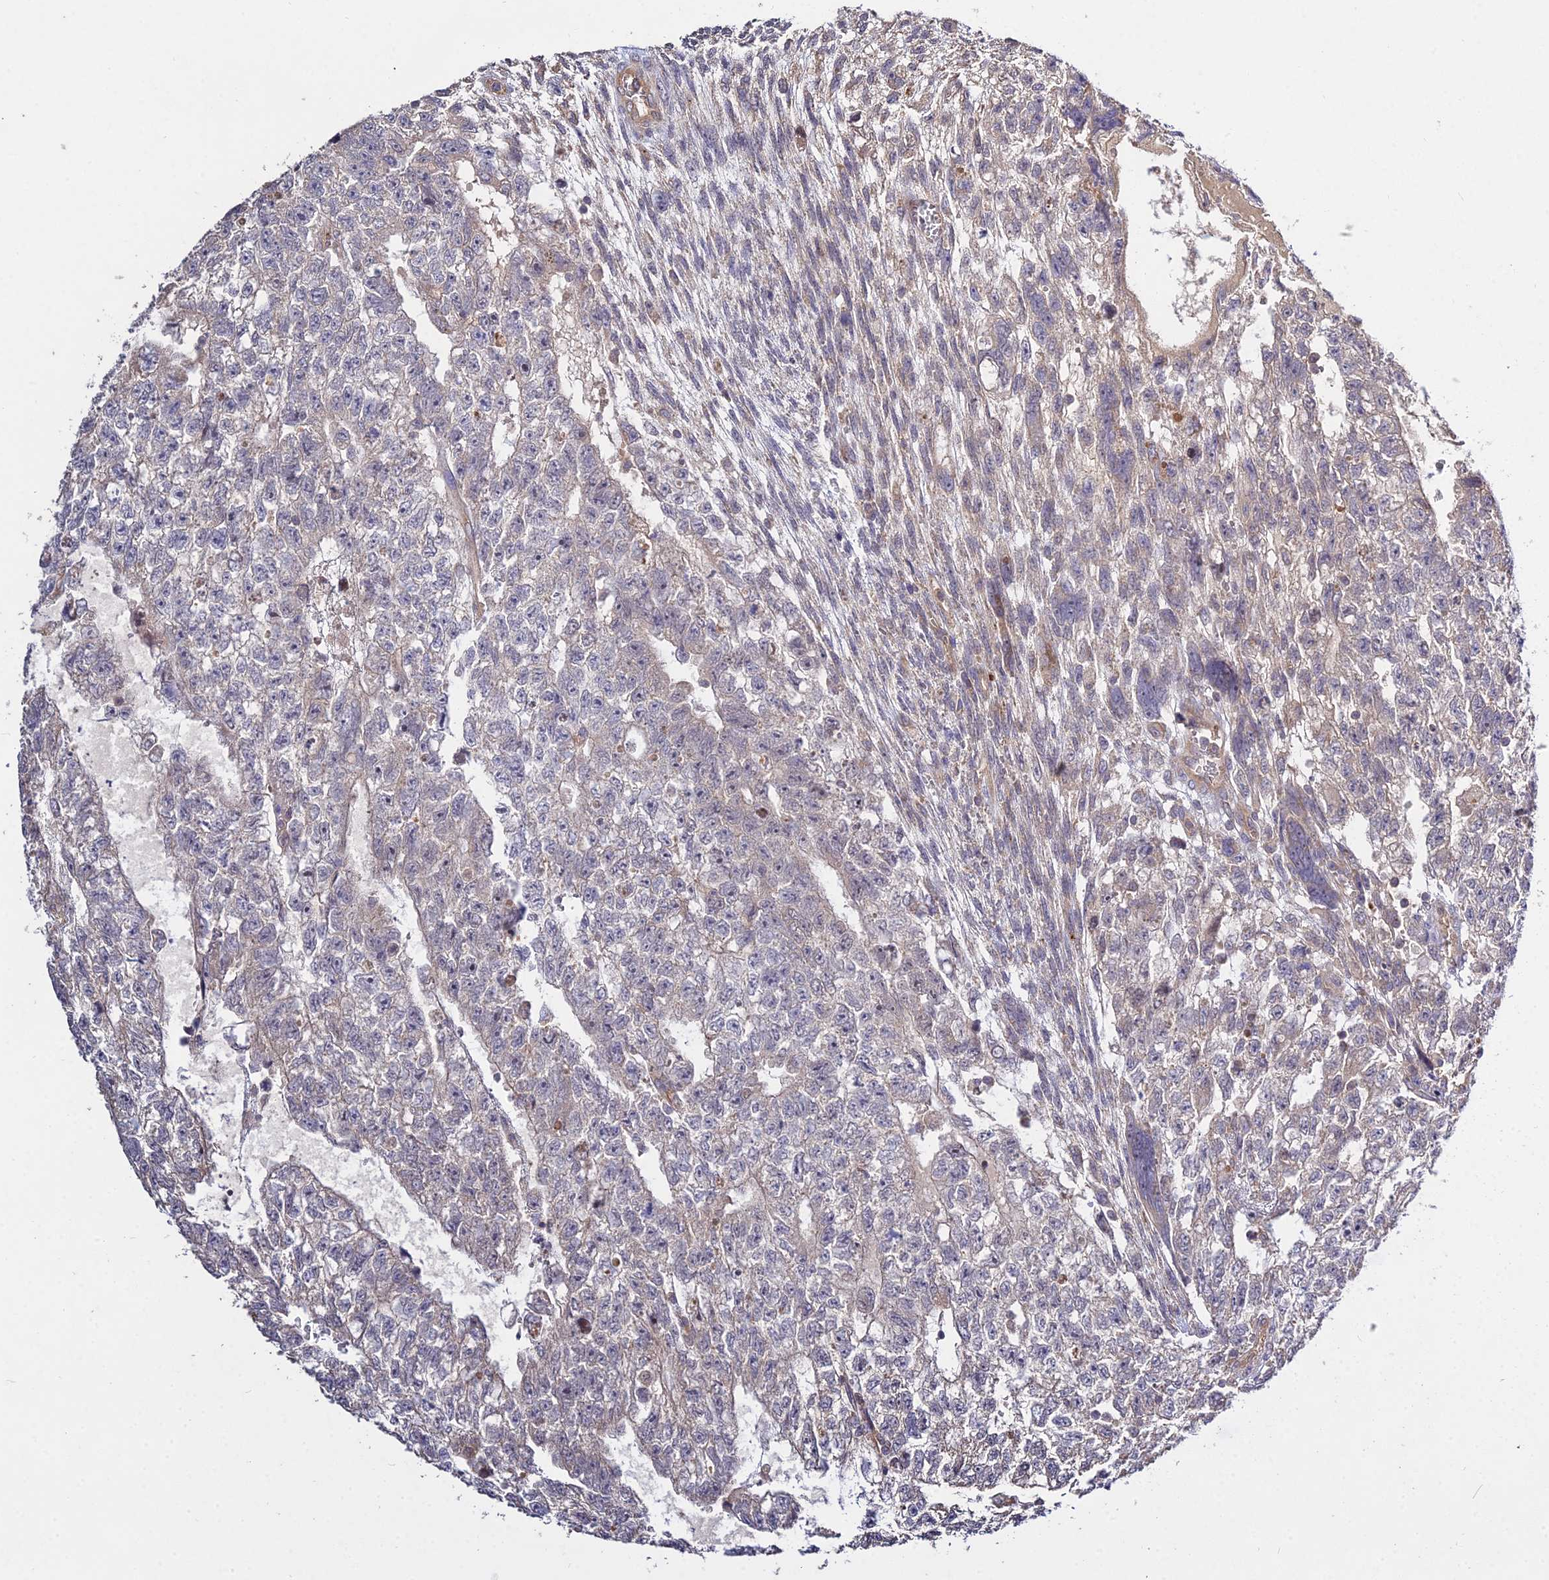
{"staining": {"intensity": "negative", "quantity": "none", "location": "none"}, "tissue": "testis cancer", "cell_type": "Tumor cells", "image_type": "cancer", "snomed": [{"axis": "morphology", "description": "Carcinoma, Embryonal, NOS"}, {"axis": "topography", "description": "Testis"}], "caption": "Histopathology image shows no protein positivity in tumor cells of testis embryonal carcinoma tissue.", "gene": "GRTP1", "patient": {"sex": "male", "age": 26}}